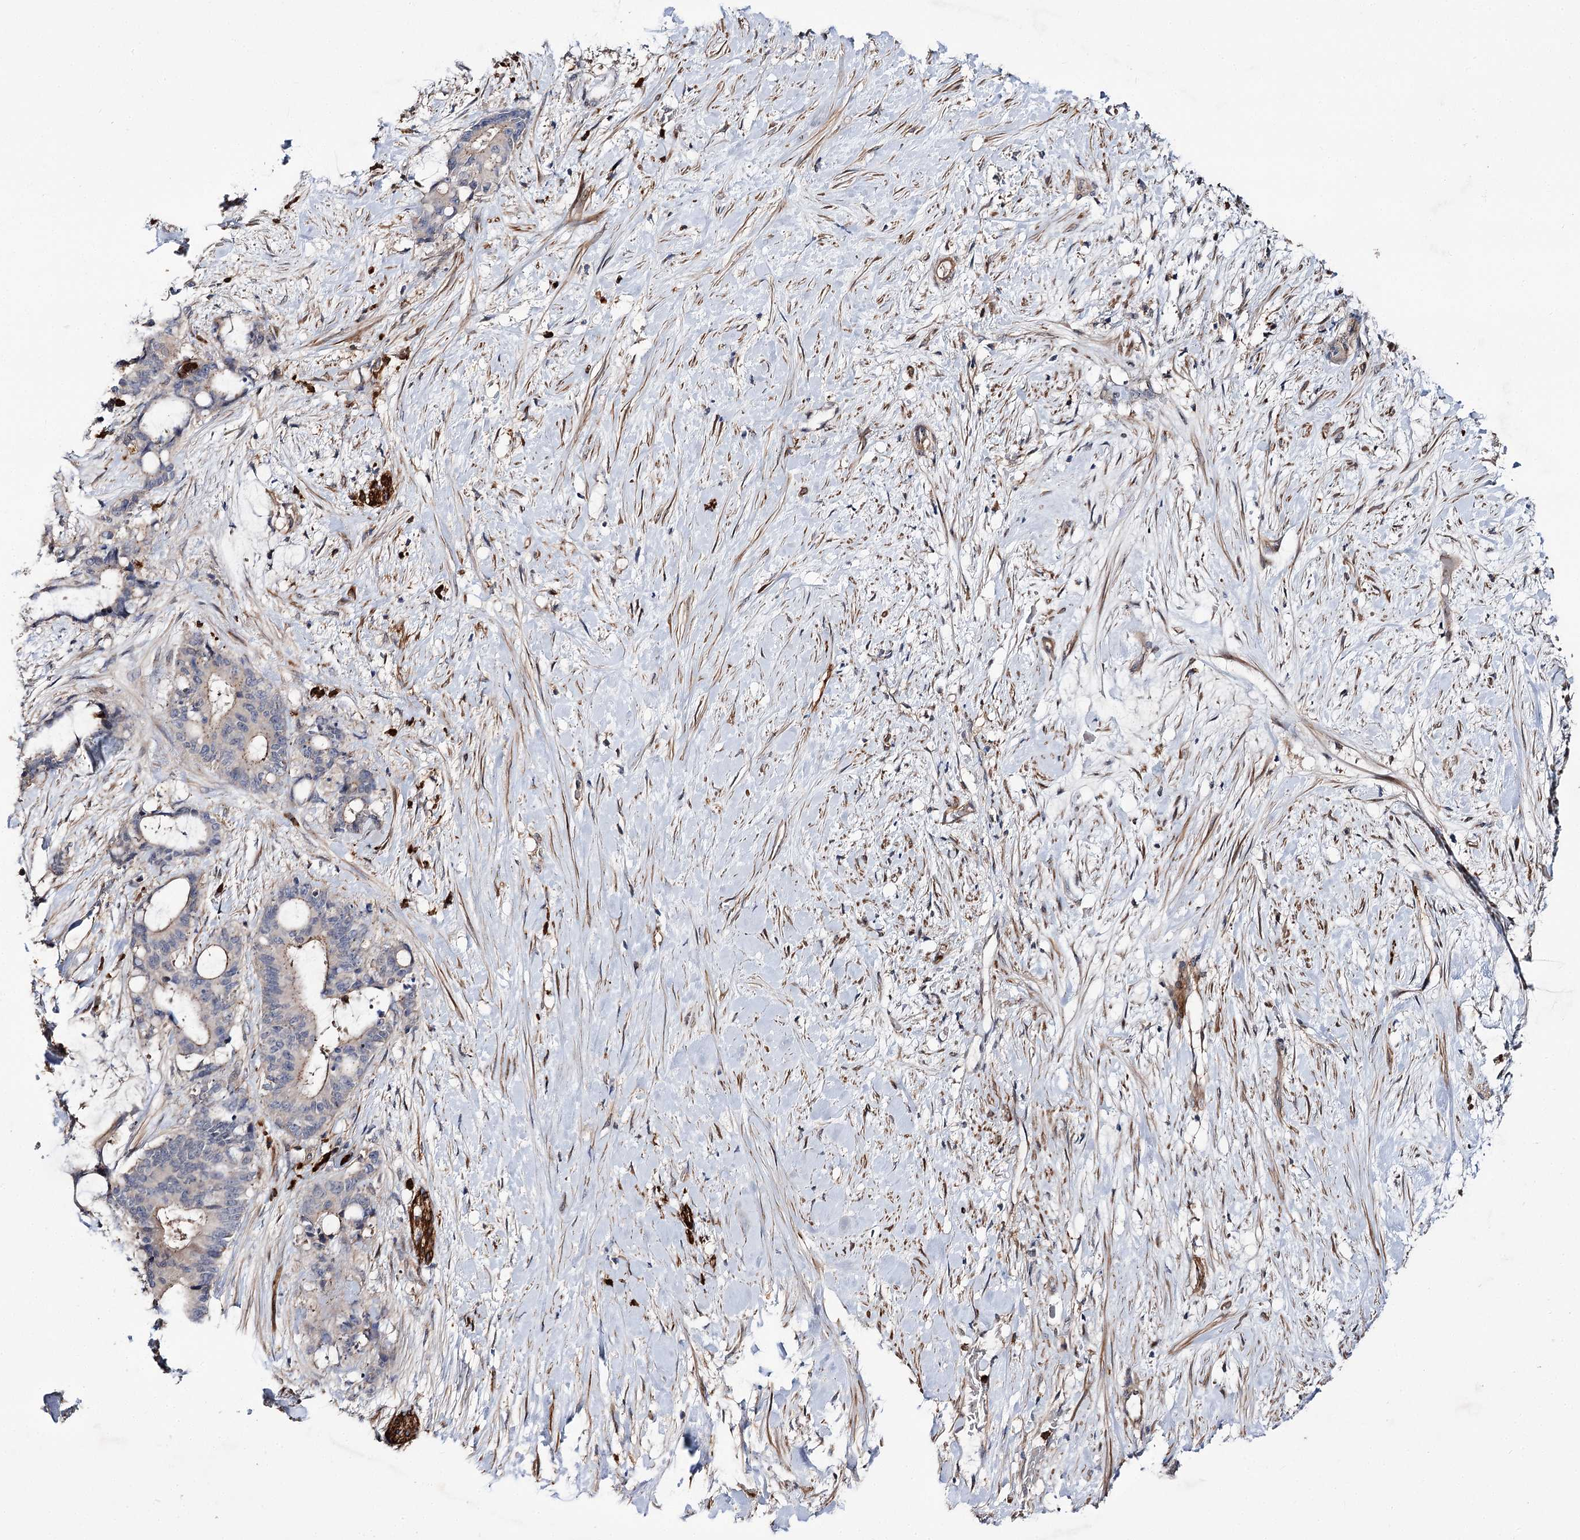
{"staining": {"intensity": "negative", "quantity": "none", "location": "none"}, "tissue": "liver cancer", "cell_type": "Tumor cells", "image_type": "cancer", "snomed": [{"axis": "morphology", "description": "Normal tissue, NOS"}, {"axis": "morphology", "description": "Cholangiocarcinoma"}, {"axis": "topography", "description": "Liver"}, {"axis": "topography", "description": "Peripheral nerve tissue"}], "caption": "Image shows no protein expression in tumor cells of liver cancer tissue.", "gene": "MINDY3", "patient": {"sex": "female", "age": 73}}